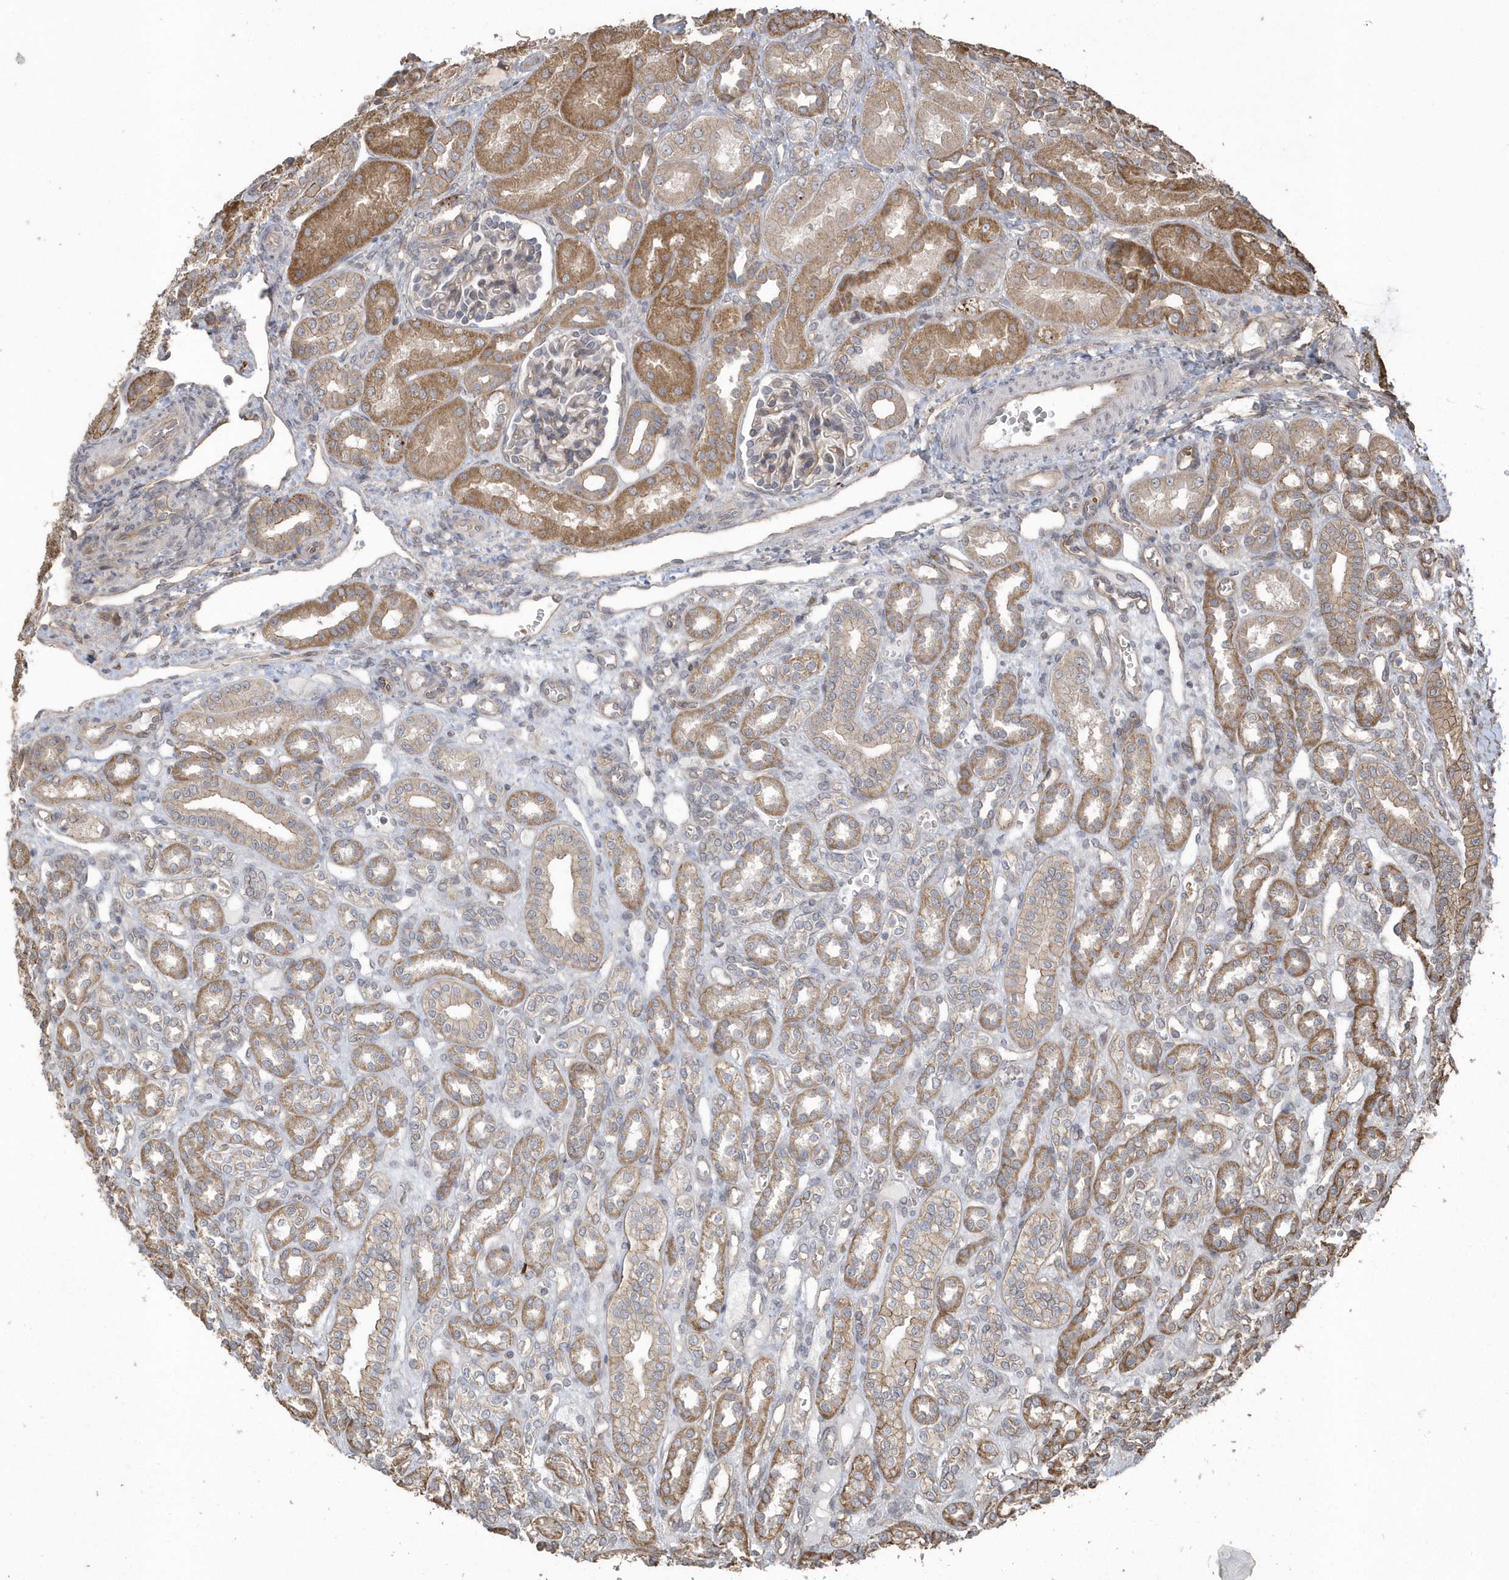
{"staining": {"intensity": "weak", "quantity": "25%-75%", "location": "cytoplasmic/membranous"}, "tissue": "kidney", "cell_type": "Cells in glomeruli", "image_type": "normal", "snomed": [{"axis": "morphology", "description": "Normal tissue, NOS"}, {"axis": "morphology", "description": "Neoplasm, malignant, NOS"}, {"axis": "topography", "description": "Kidney"}], "caption": "Immunohistochemistry staining of normal kidney, which shows low levels of weak cytoplasmic/membranous staining in approximately 25%-75% of cells in glomeruli indicating weak cytoplasmic/membranous protein positivity. The staining was performed using DAB (3,3'-diaminobenzidine) (brown) for protein detection and nuclei were counterstained in hematoxylin (blue).", "gene": "HERPUD1", "patient": {"sex": "female", "age": 1}}